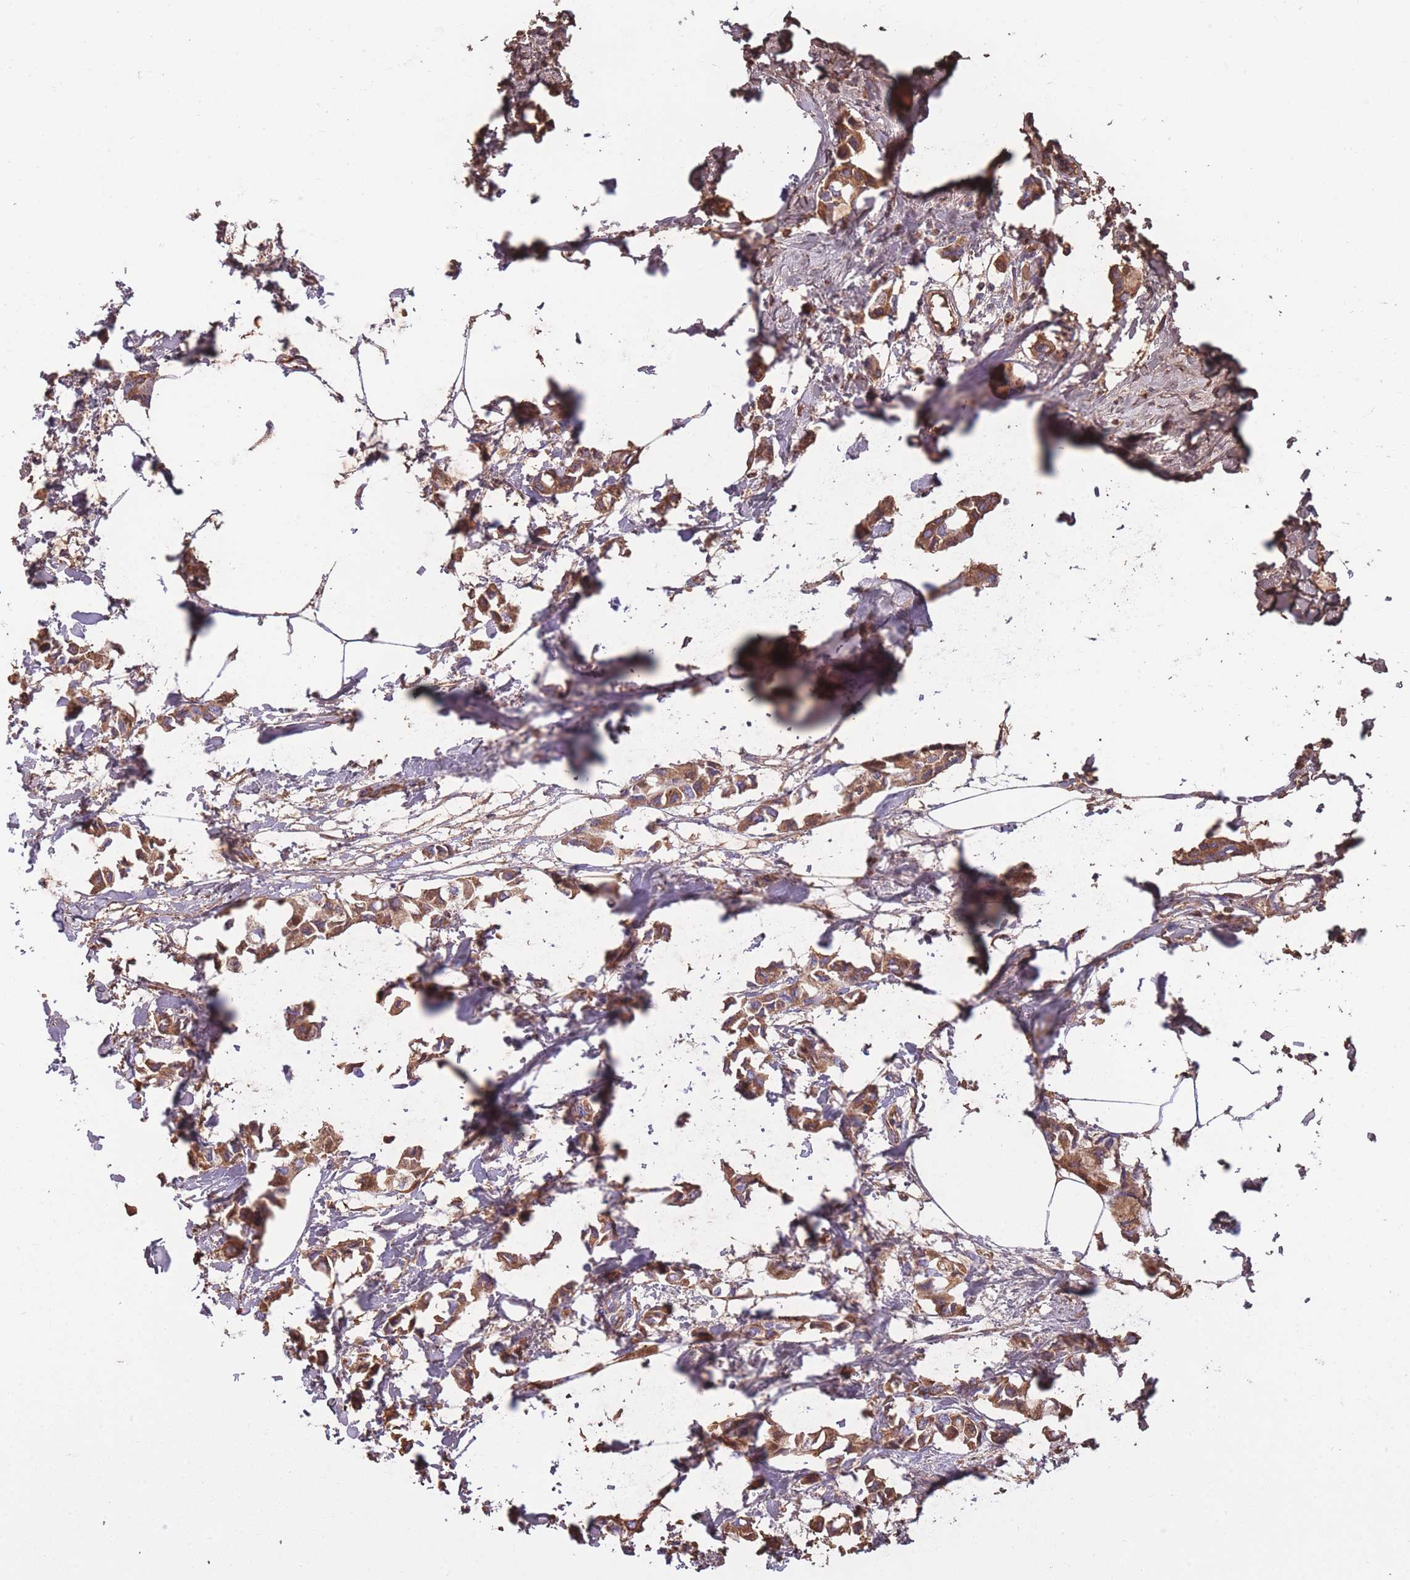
{"staining": {"intensity": "weak", "quantity": ">75%", "location": "cytoplasmic/membranous"}, "tissue": "breast cancer", "cell_type": "Tumor cells", "image_type": "cancer", "snomed": [{"axis": "morphology", "description": "Duct carcinoma"}, {"axis": "topography", "description": "Breast"}], "caption": "A brown stain highlights weak cytoplasmic/membranous staining of a protein in human breast cancer tumor cells.", "gene": "KAT2A", "patient": {"sex": "female", "age": 73}}